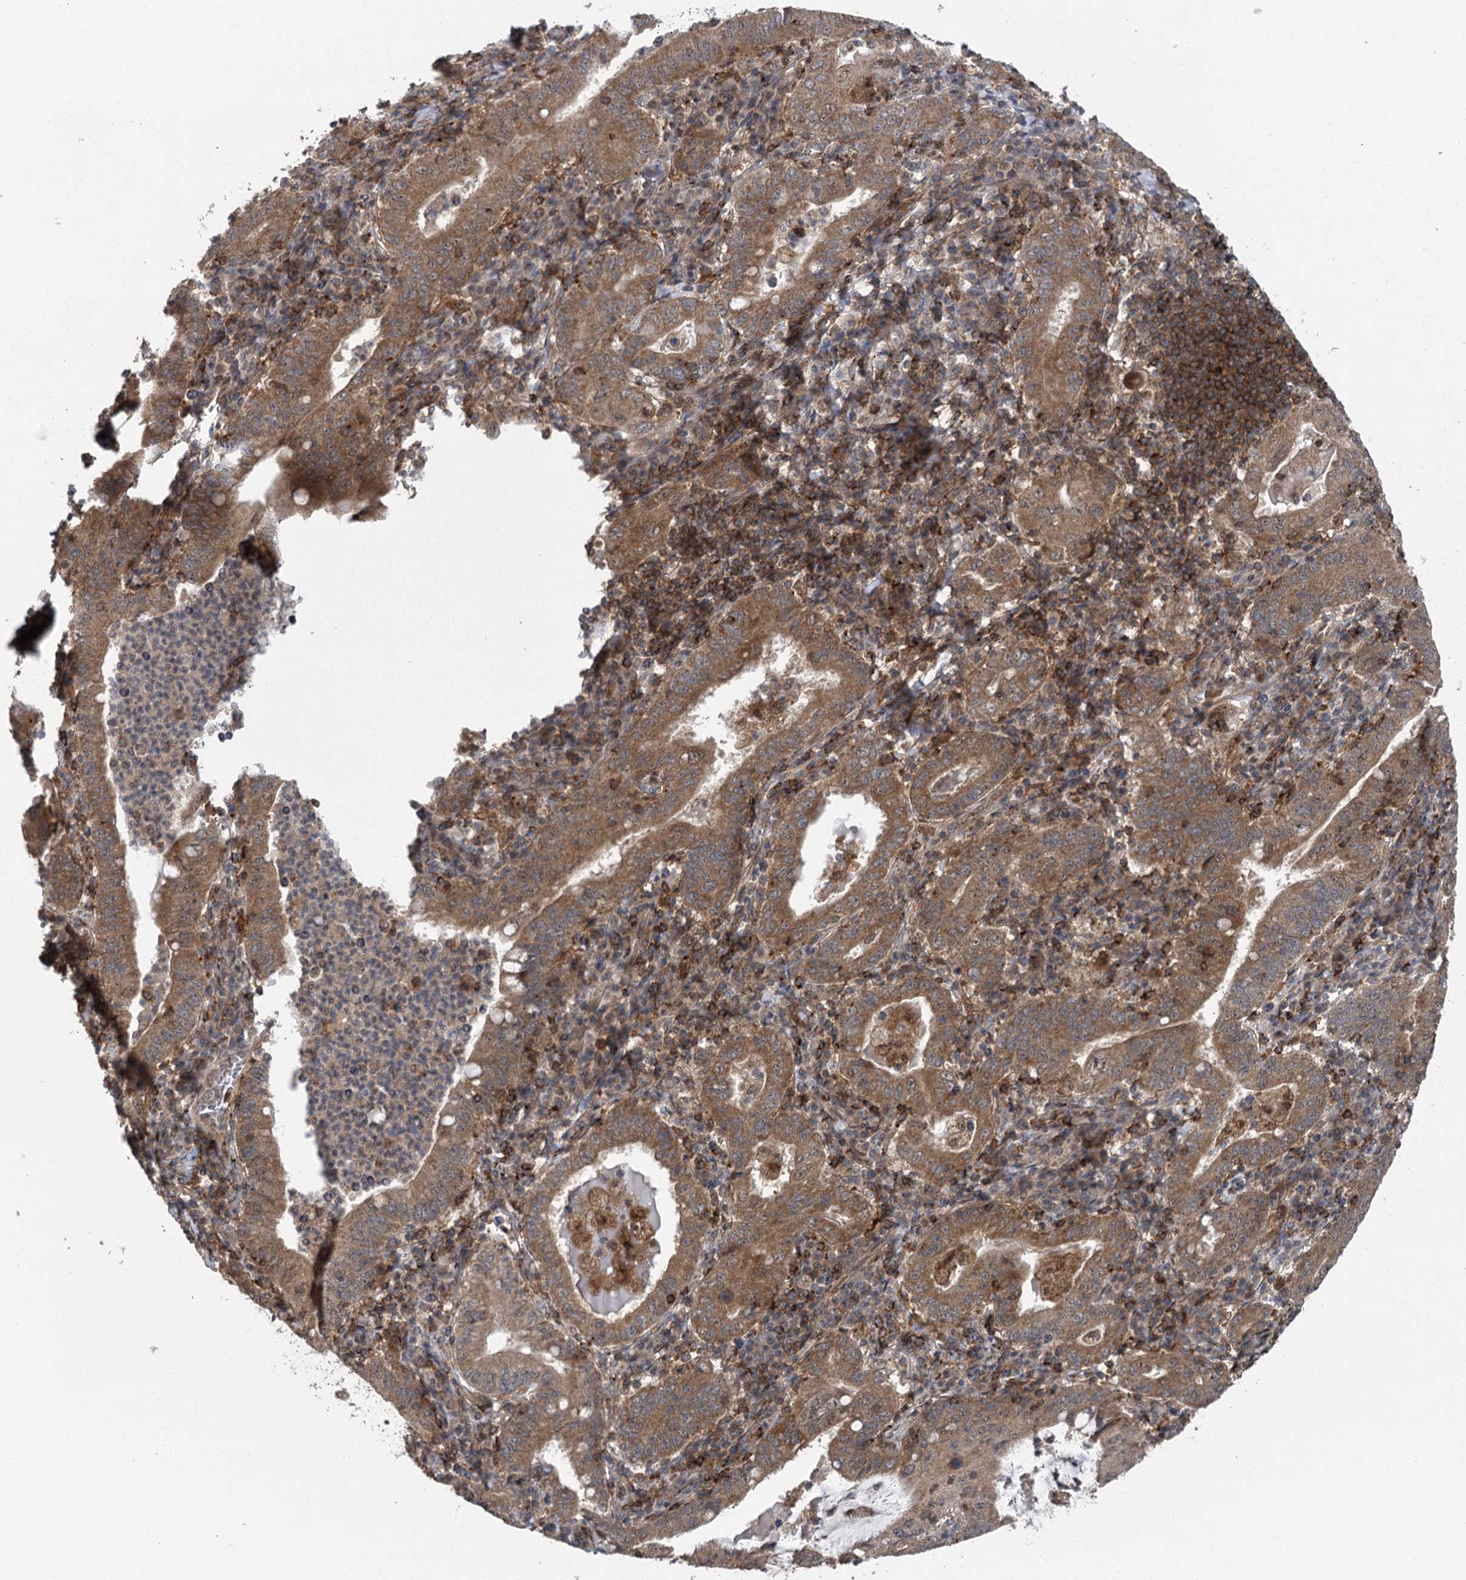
{"staining": {"intensity": "moderate", "quantity": ">75%", "location": "cytoplasmic/membranous"}, "tissue": "stomach cancer", "cell_type": "Tumor cells", "image_type": "cancer", "snomed": [{"axis": "morphology", "description": "Normal tissue, NOS"}, {"axis": "morphology", "description": "Adenocarcinoma, NOS"}, {"axis": "topography", "description": "Esophagus"}, {"axis": "topography", "description": "Stomach, upper"}, {"axis": "topography", "description": "Peripheral nerve tissue"}], "caption": "Human adenocarcinoma (stomach) stained with a brown dye demonstrates moderate cytoplasmic/membranous positive expression in approximately >75% of tumor cells.", "gene": "C12orf4", "patient": {"sex": "male", "age": 62}}